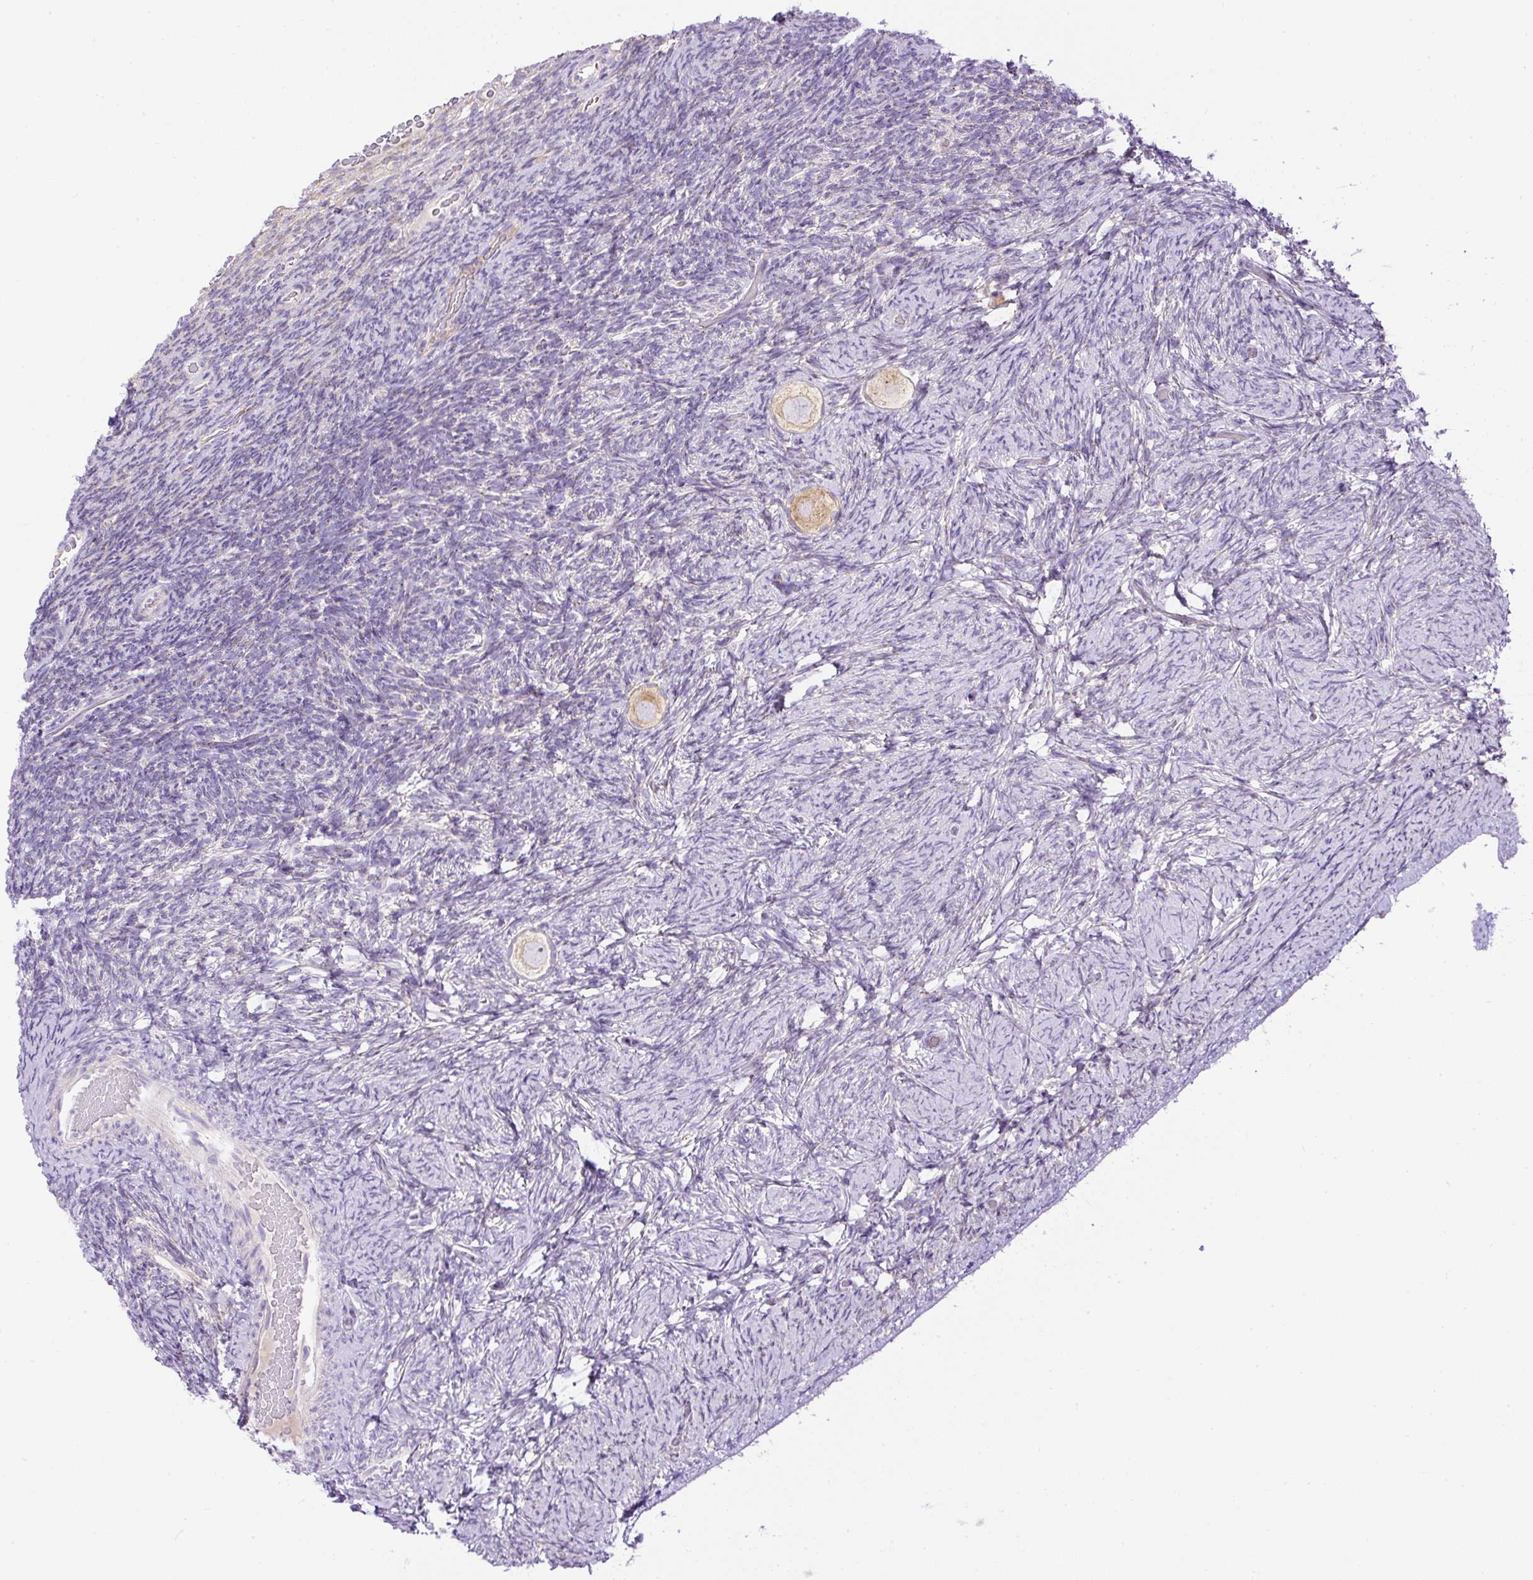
{"staining": {"intensity": "weak", "quantity": ">75%", "location": "cytoplasmic/membranous"}, "tissue": "ovary", "cell_type": "Follicle cells", "image_type": "normal", "snomed": [{"axis": "morphology", "description": "Normal tissue, NOS"}, {"axis": "topography", "description": "Ovary"}], "caption": "Unremarkable ovary shows weak cytoplasmic/membranous positivity in about >75% of follicle cells, visualized by immunohistochemistry.", "gene": "CFAP47", "patient": {"sex": "female", "age": 34}}